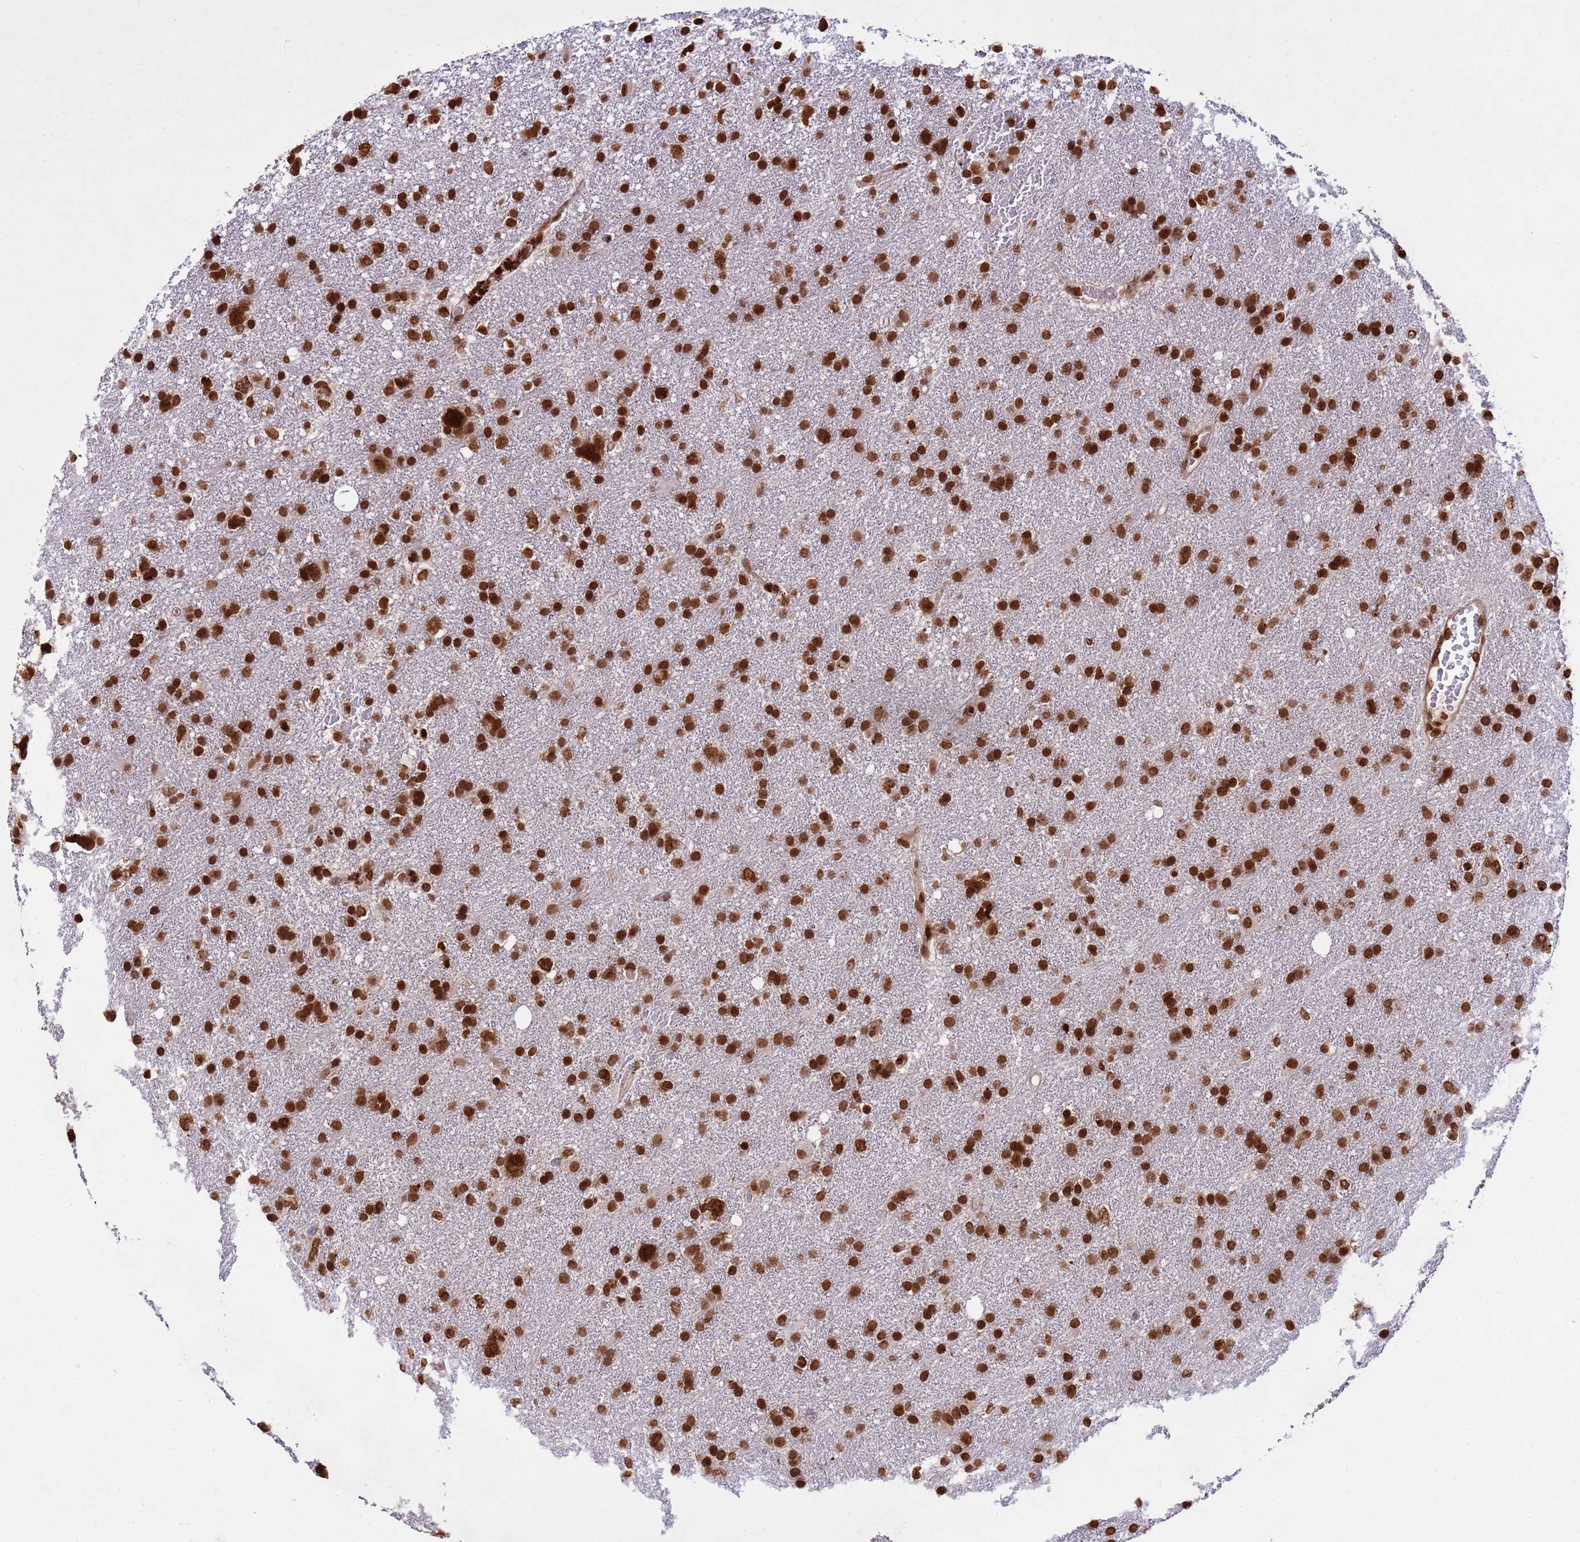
{"staining": {"intensity": "strong", "quantity": ">75%", "location": "nuclear"}, "tissue": "glioma", "cell_type": "Tumor cells", "image_type": "cancer", "snomed": [{"axis": "morphology", "description": "Glioma, malignant, High grade"}, {"axis": "topography", "description": "Brain"}], "caption": "Tumor cells exhibit high levels of strong nuclear positivity in about >75% of cells in human glioma.", "gene": "H3-3B", "patient": {"sex": "male", "age": 61}}